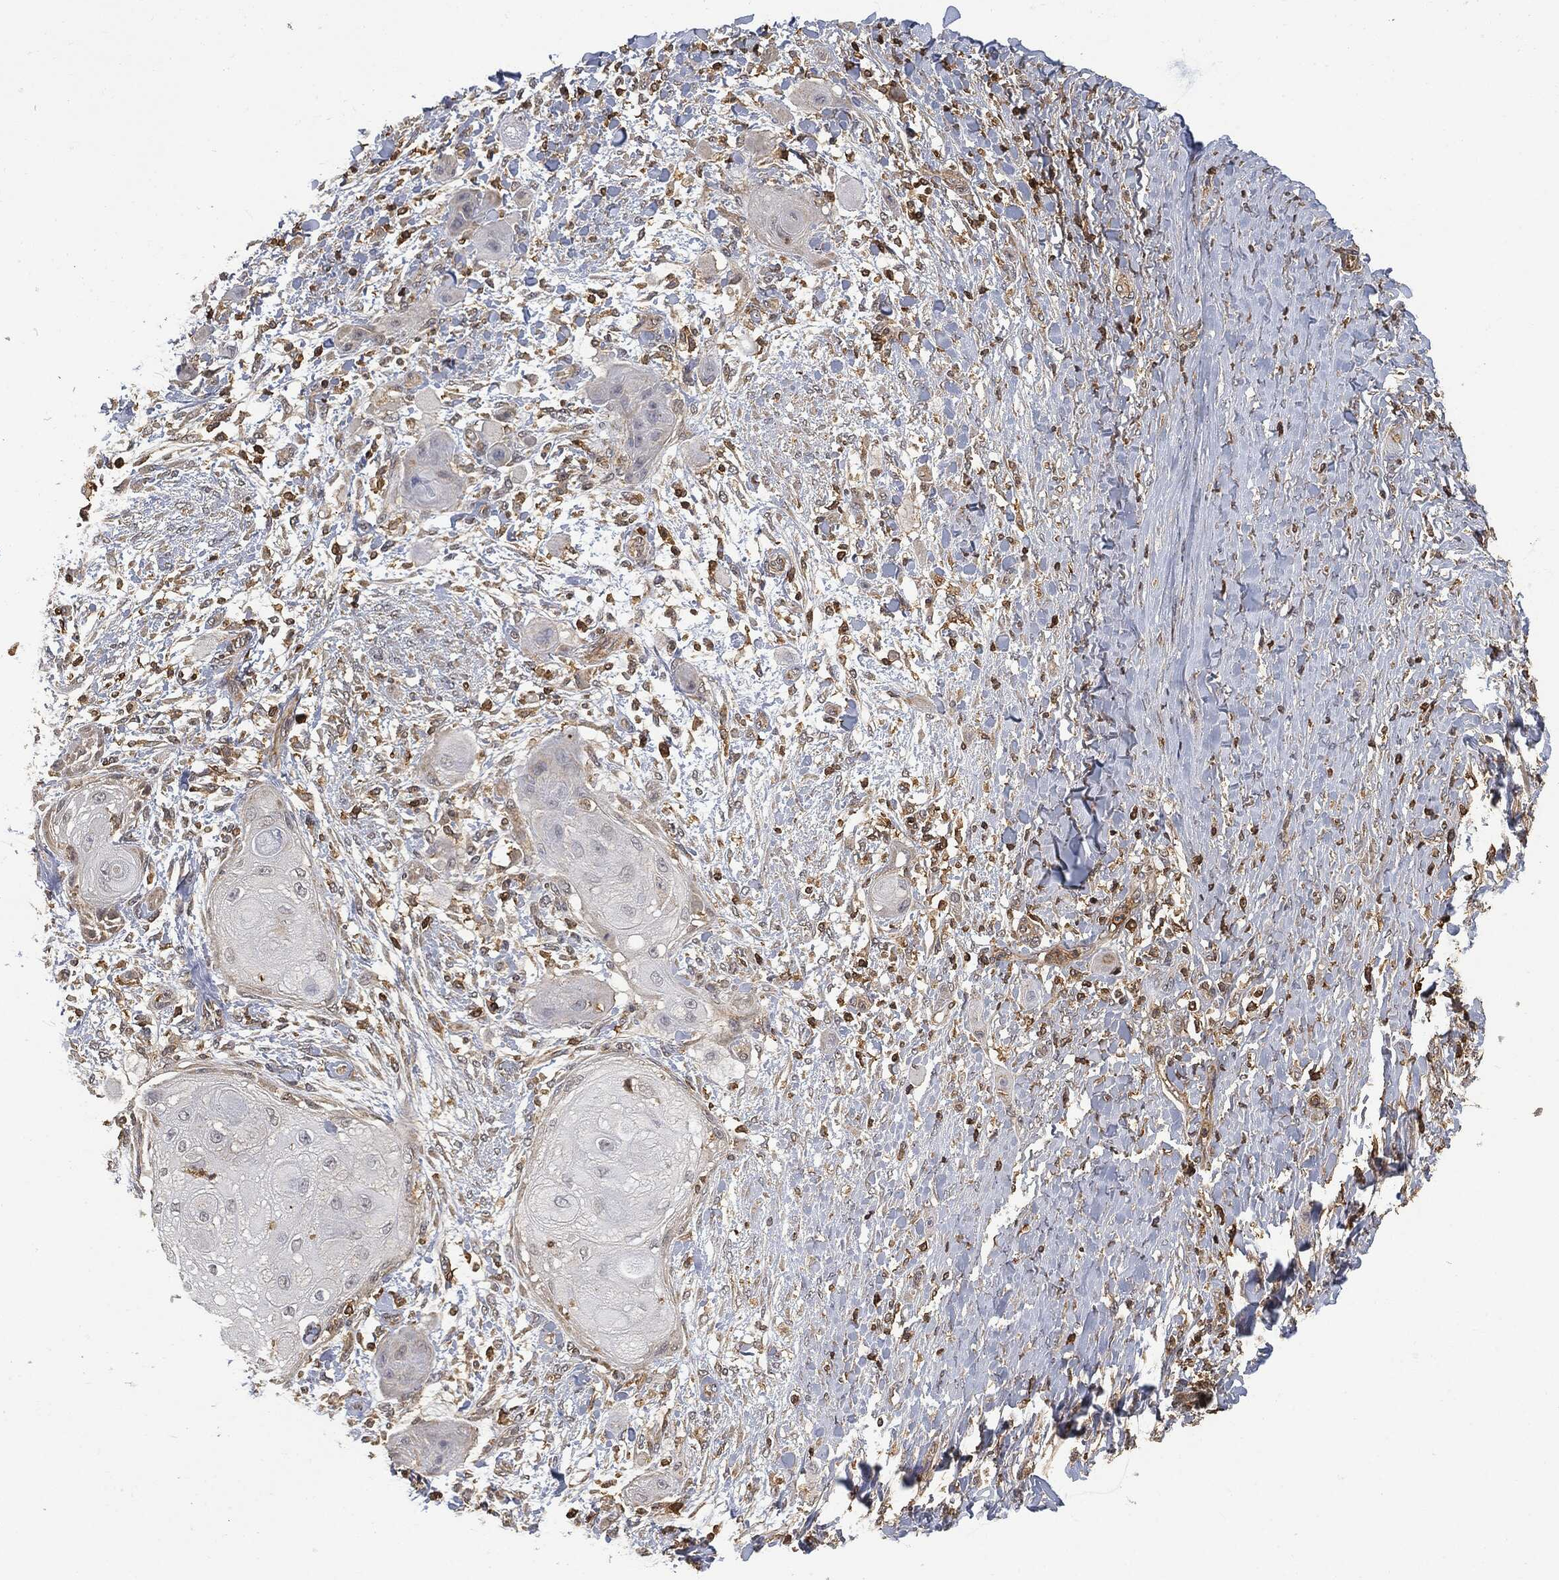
{"staining": {"intensity": "negative", "quantity": "none", "location": "none"}, "tissue": "skin cancer", "cell_type": "Tumor cells", "image_type": "cancer", "snomed": [{"axis": "morphology", "description": "Squamous cell carcinoma, NOS"}, {"axis": "topography", "description": "Skin"}], "caption": "This is a image of immunohistochemistry (IHC) staining of squamous cell carcinoma (skin), which shows no positivity in tumor cells.", "gene": "PSMB10", "patient": {"sex": "male", "age": 62}}